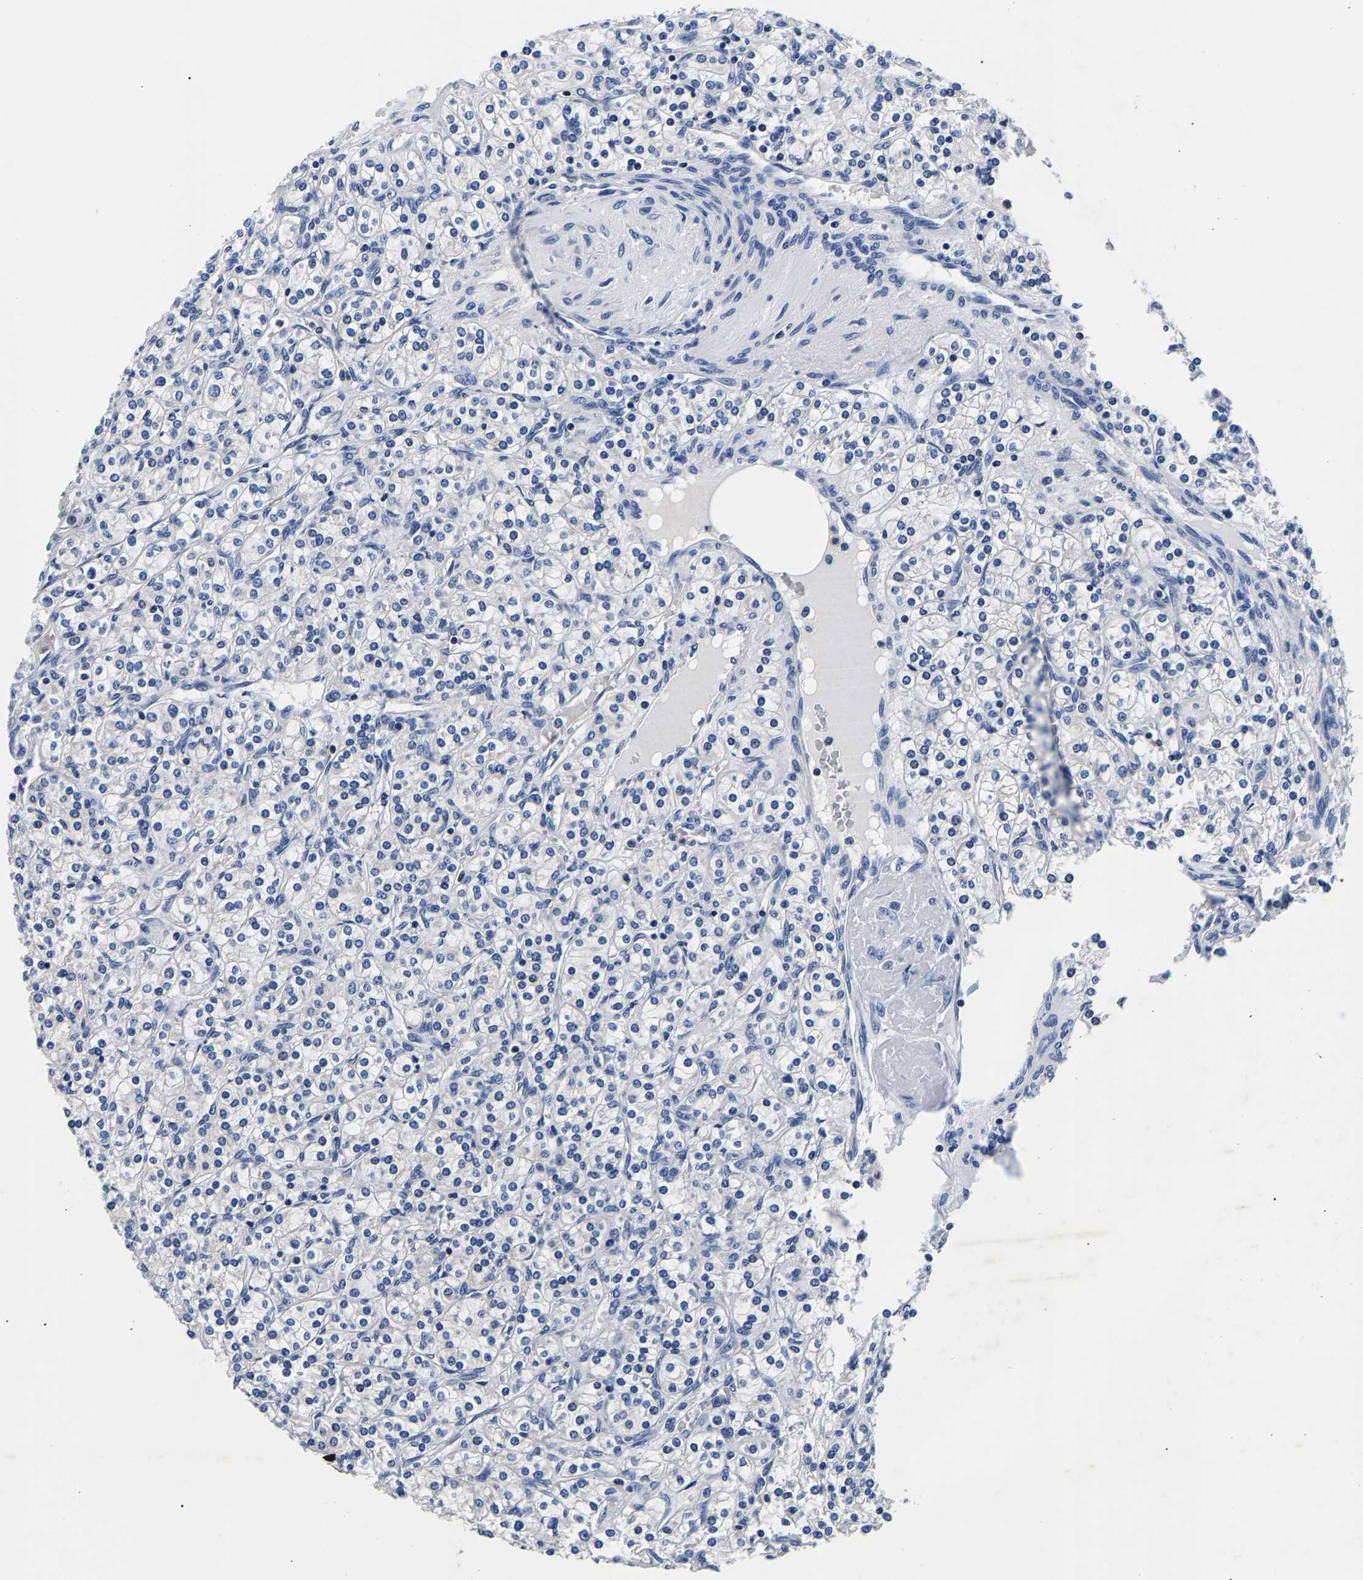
{"staining": {"intensity": "negative", "quantity": "none", "location": "none"}, "tissue": "renal cancer", "cell_type": "Tumor cells", "image_type": "cancer", "snomed": [{"axis": "morphology", "description": "Adenocarcinoma, NOS"}, {"axis": "topography", "description": "Kidney"}], "caption": "IHC histopathology image of renal cancer stained for a protein (brown), which reveals no expression in tumor cells.", "gene": "PHF24", "patient": {"sex": "male", "age": 77}}